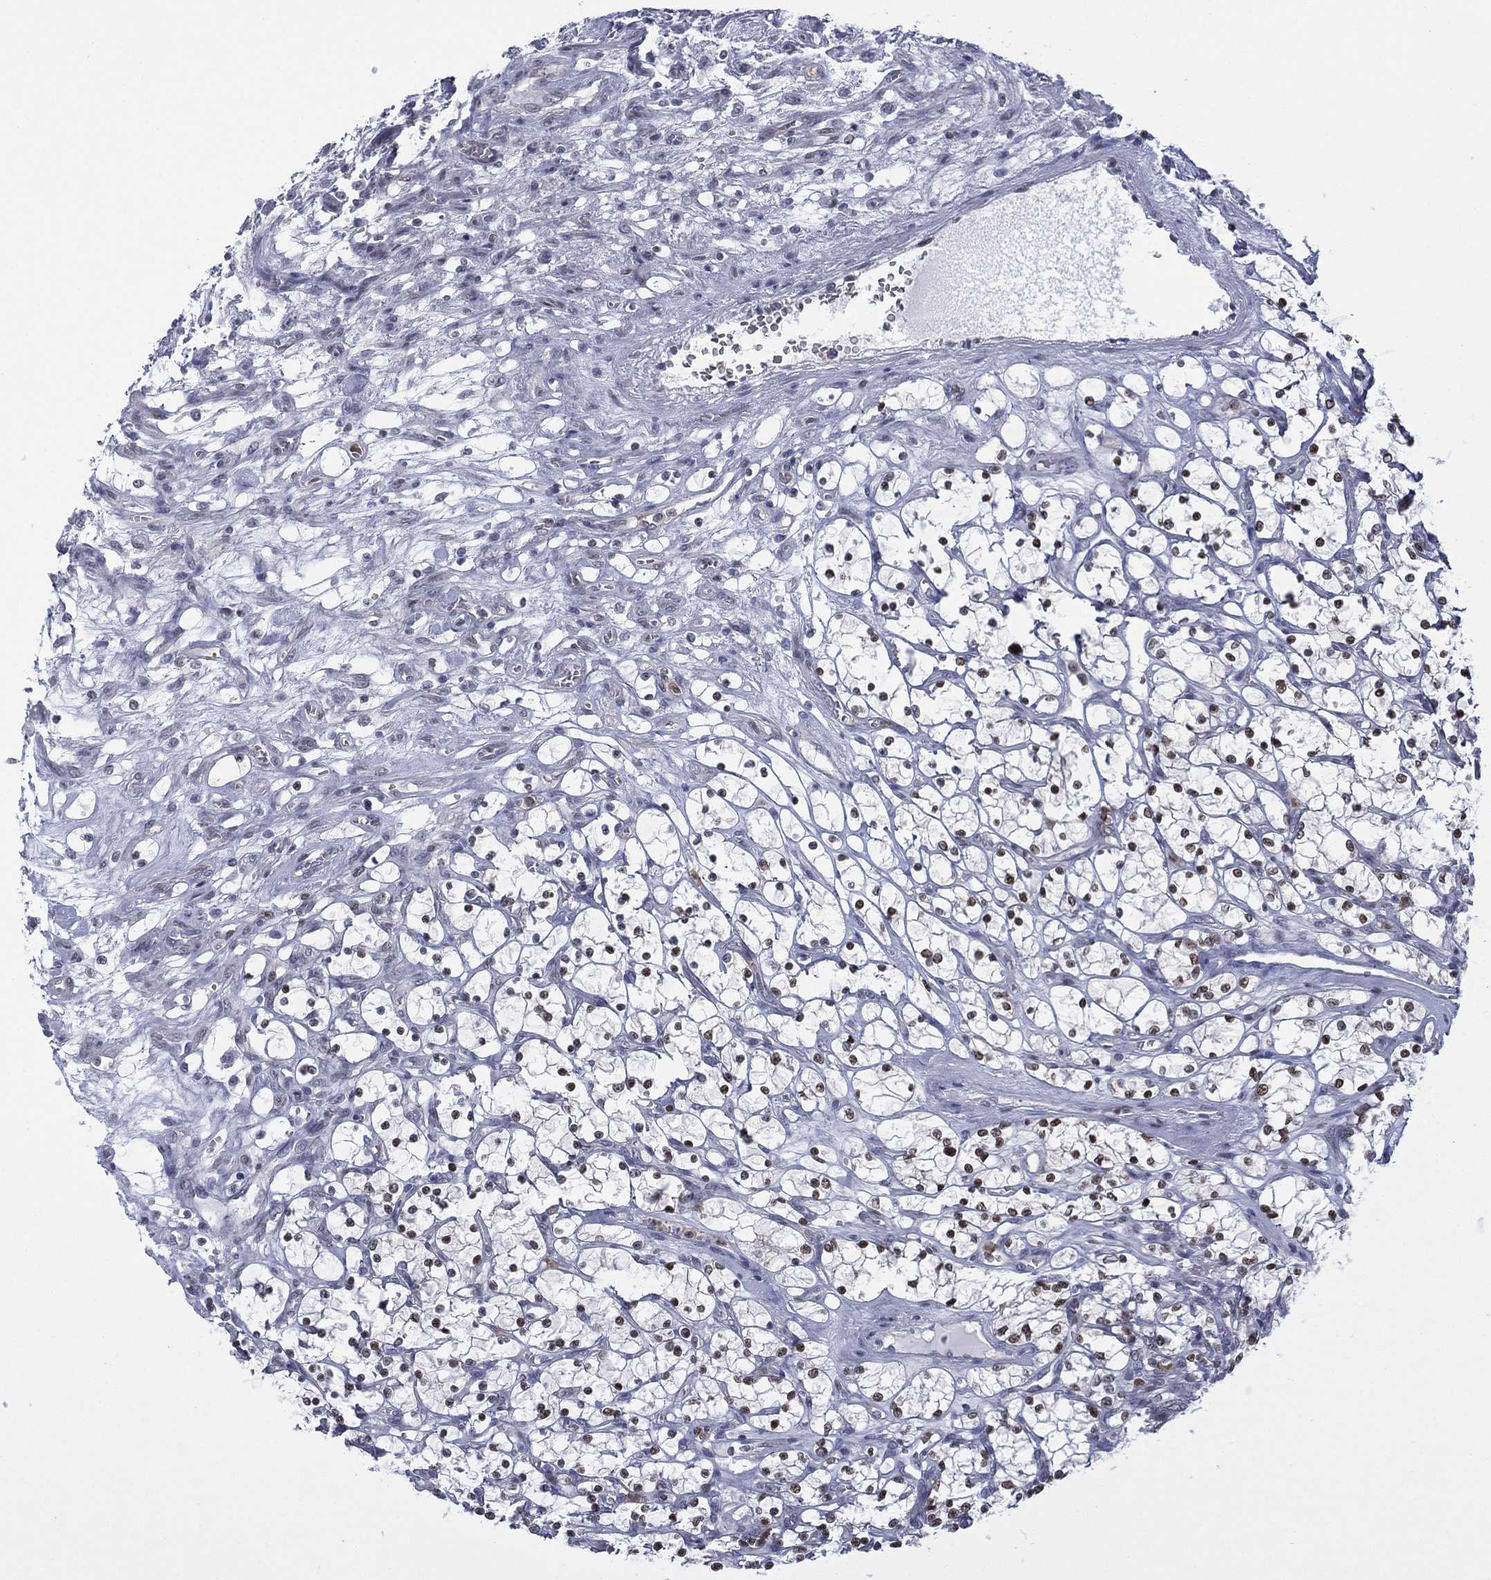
{"staining": {"intensity": "strong", "quantity": "<25%", "location": "nuclear"}, "tissue": "renal cancer", "cell_type": "Tumor cells", "image_type": "cancer", "snomed": [{"axis": "morphology", "description": "Adenocarcinoma, NOS"}, {"axis": "topography", "description": "Kidney"}], "caption": "Immunohistochemical staining of human renal adenocarcinoma reveals medium levels of strong nuclear positivity in about <25% of tumor cells. Using DAB (3,3'-diaminobenzidine) (brown) and hematoxylin (blue) stains, captured at high magnification using brightfield microscopy.", "gene": "ZNF711", "patient": {"sex": "female", "age": 69}}